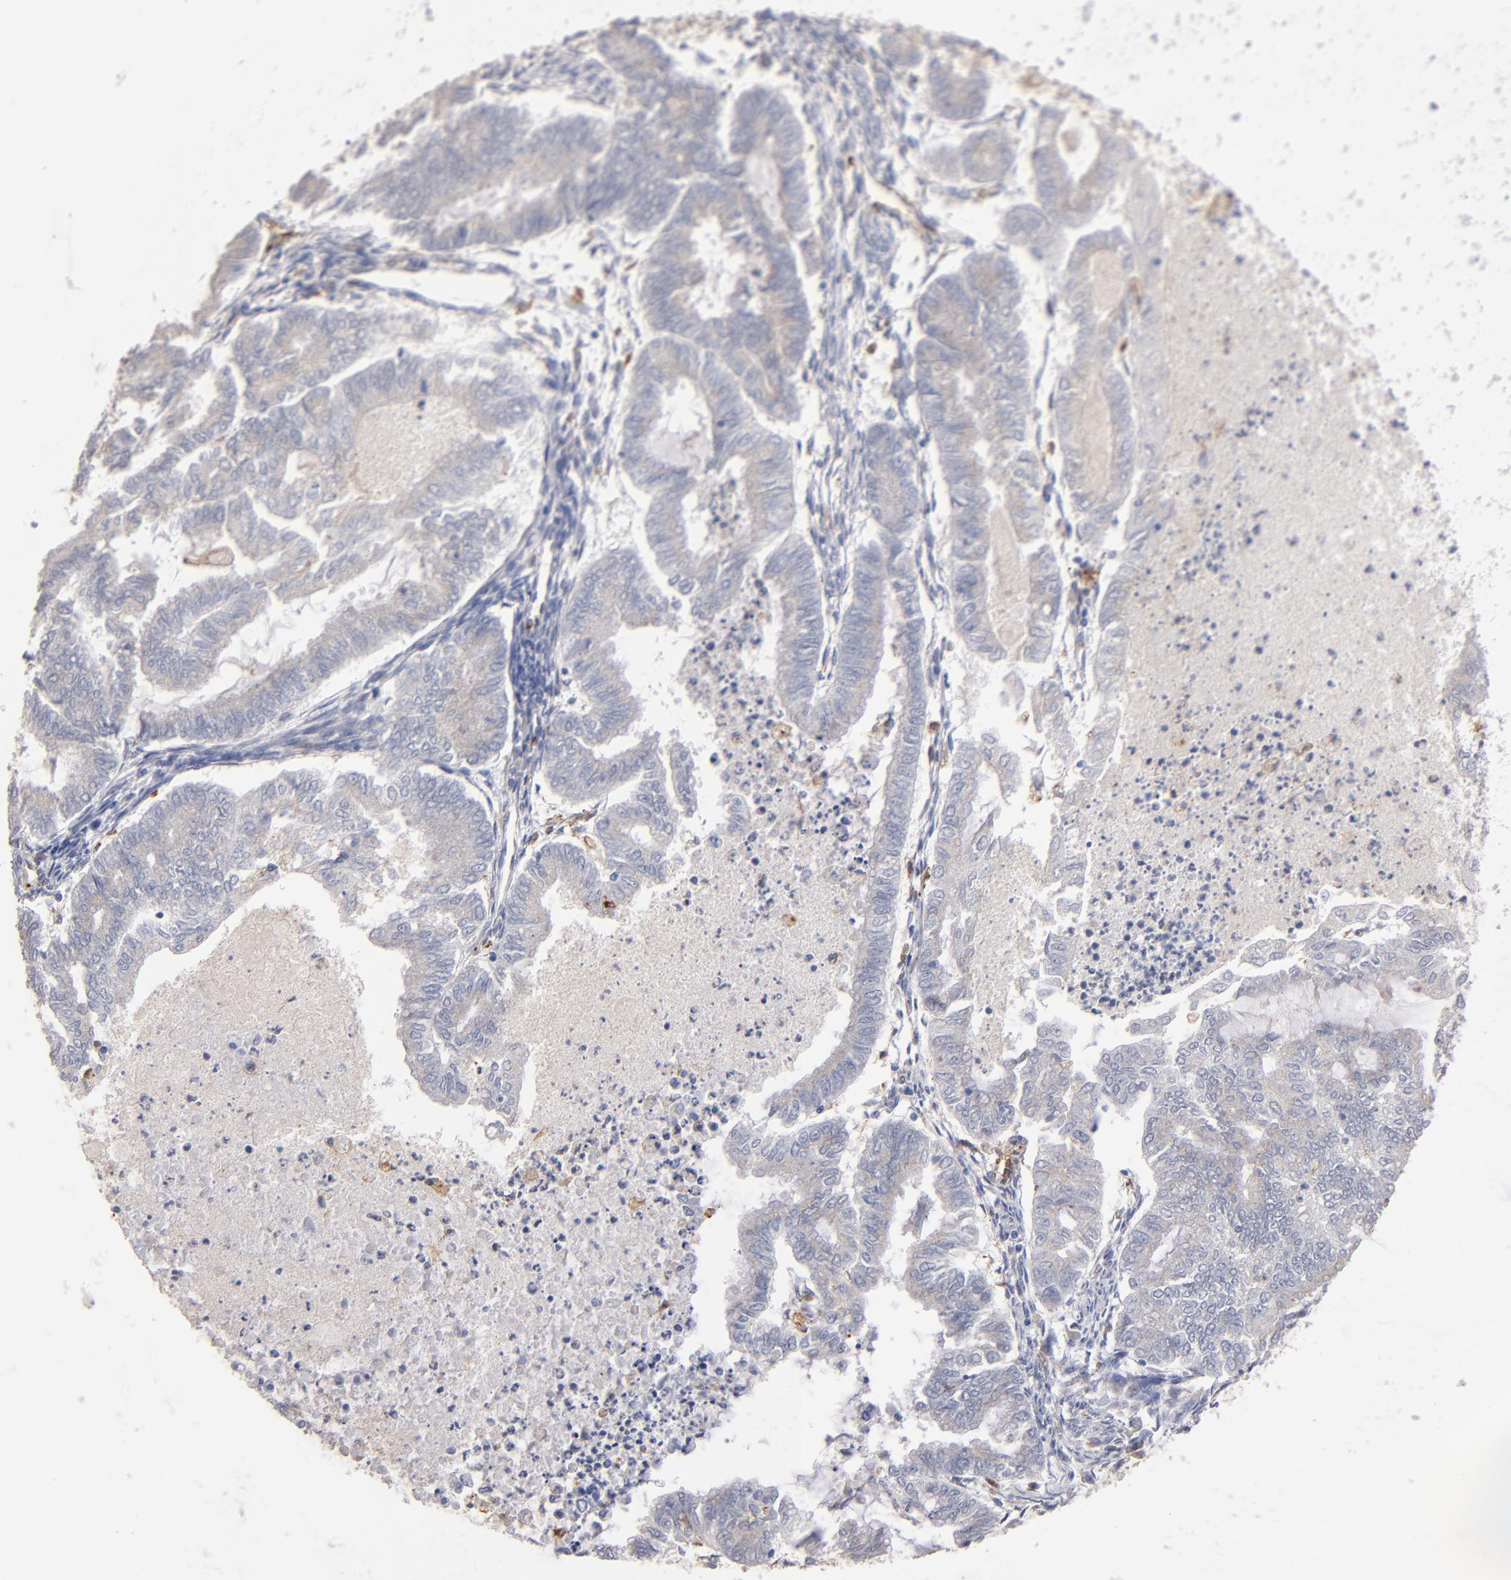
{"staining": {"intensity": "negative", "quantity": "none", "location": "none"}, "tissue": "endometrial cancer", "cell_type": "Tumor cells", "image_type": "cancer", "snomed": [{"axis": "morphology", "description": "Adenocarcinoma, NOS"}, {"axis": "topography", "description": "Endometrium"}], "caption": "There is no significant positivity in tumor cells of endometrial cancer (adenocarcinoma). Brightfield microscopy of immunohistochemistry (IHC) stained with DAB (3,3'-diaminobenzidine) (brown) and hematoxylin (blue), captured at high magnification.", "gene": "SELP", "patient": {"sex": "female", "age": 79}}